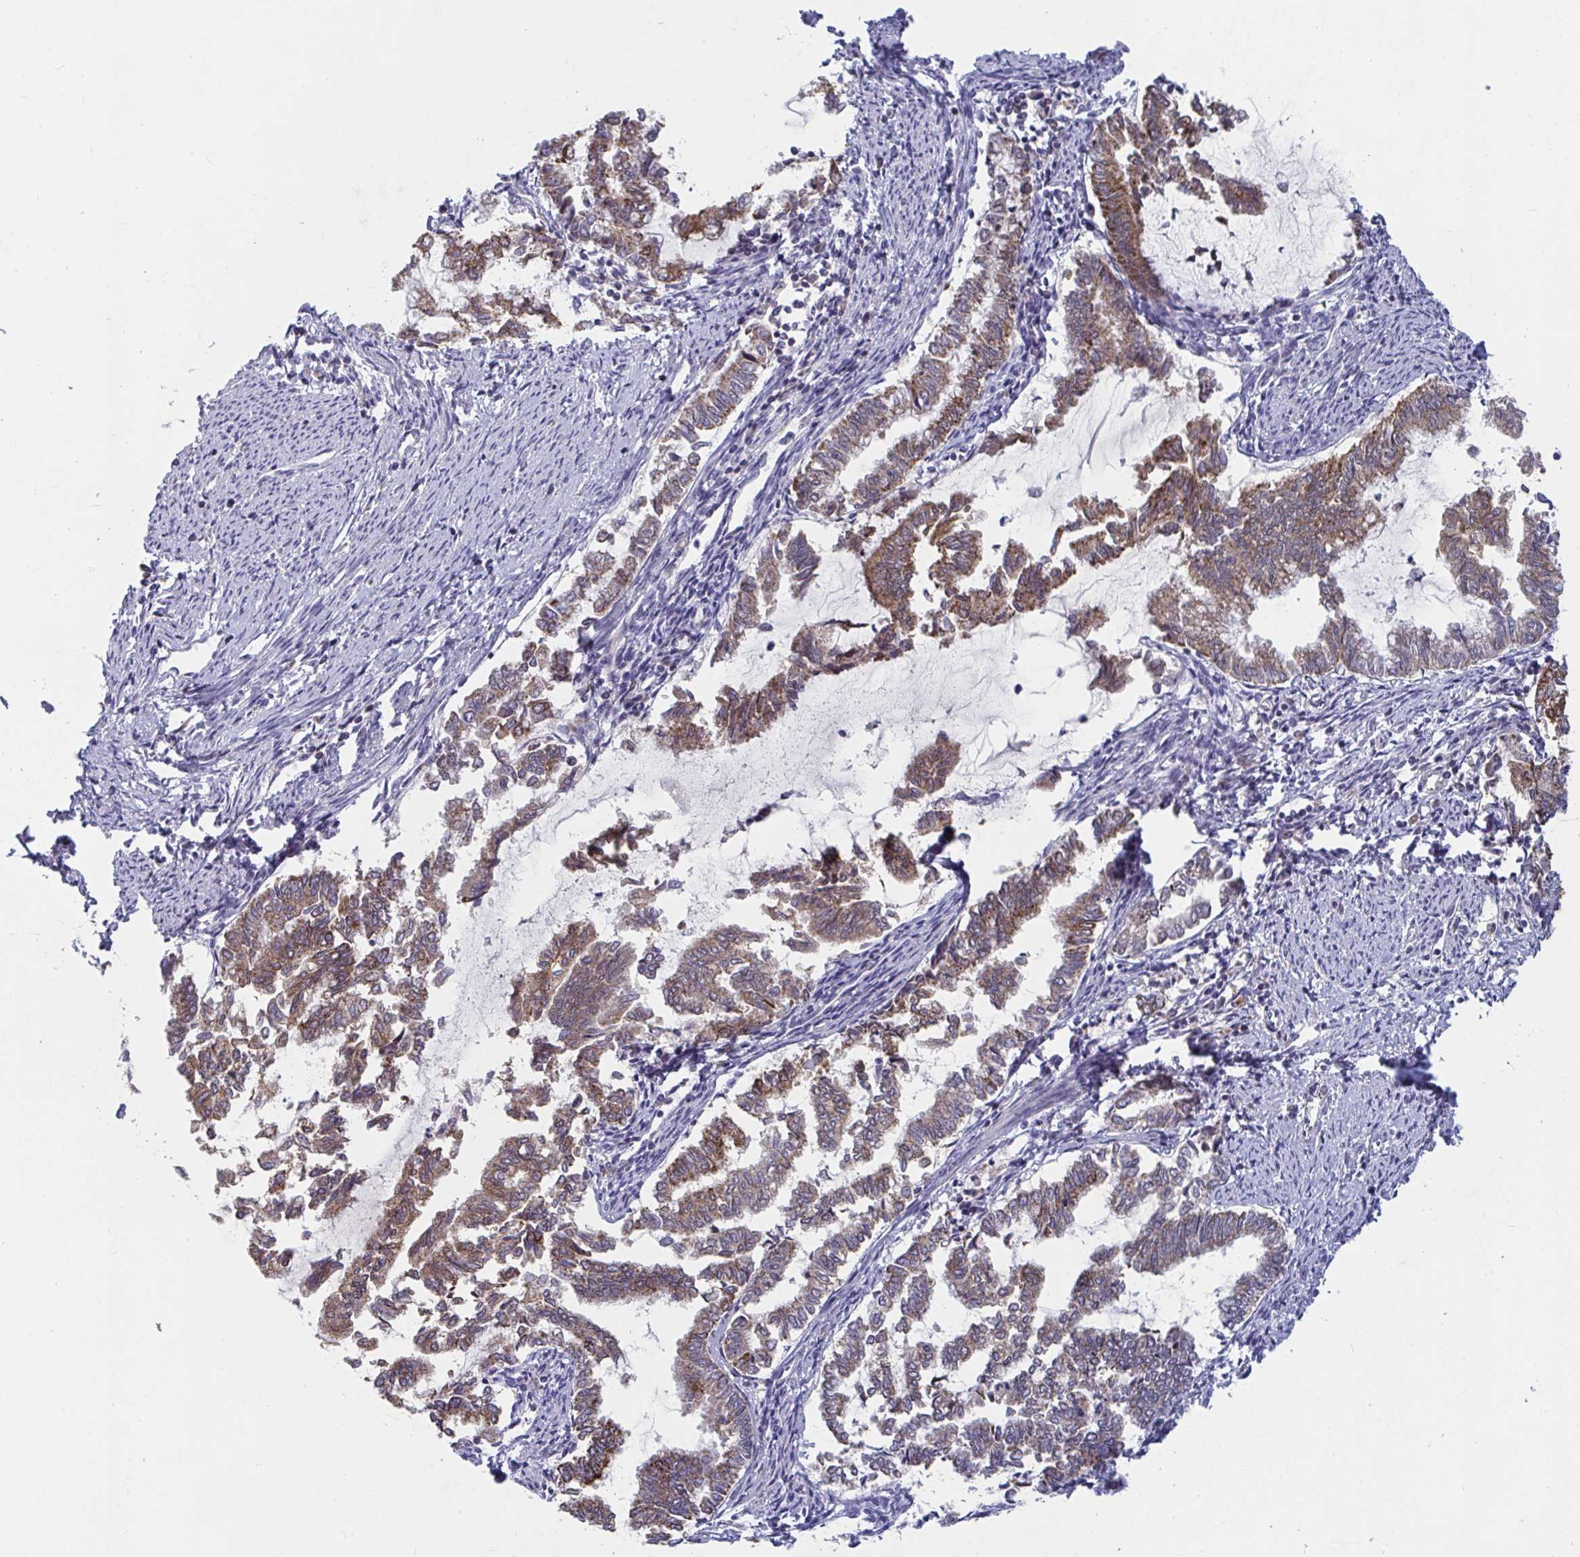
{"staining": {"intensity": "moderate", "quantity": ">75%", "location": "cytoplasmic/membranous"}, "tissue": "endometrial cancer", "cell_type": "Tumor cells", "image_type": "cancer", "snomed": [{"axis": "morphology", "description": "Adenocarcinoma, NOS"}, {"axis": "topography", "description": "Endometrium"}], "caption": "Moderate cytoplasmic/membranous positivity for a protein is seen in approximately >75% of tumor cells of endometrial cancer using IHC.", "gene": "BCAT2", "patient": {"sex": "female", "age": 79}}